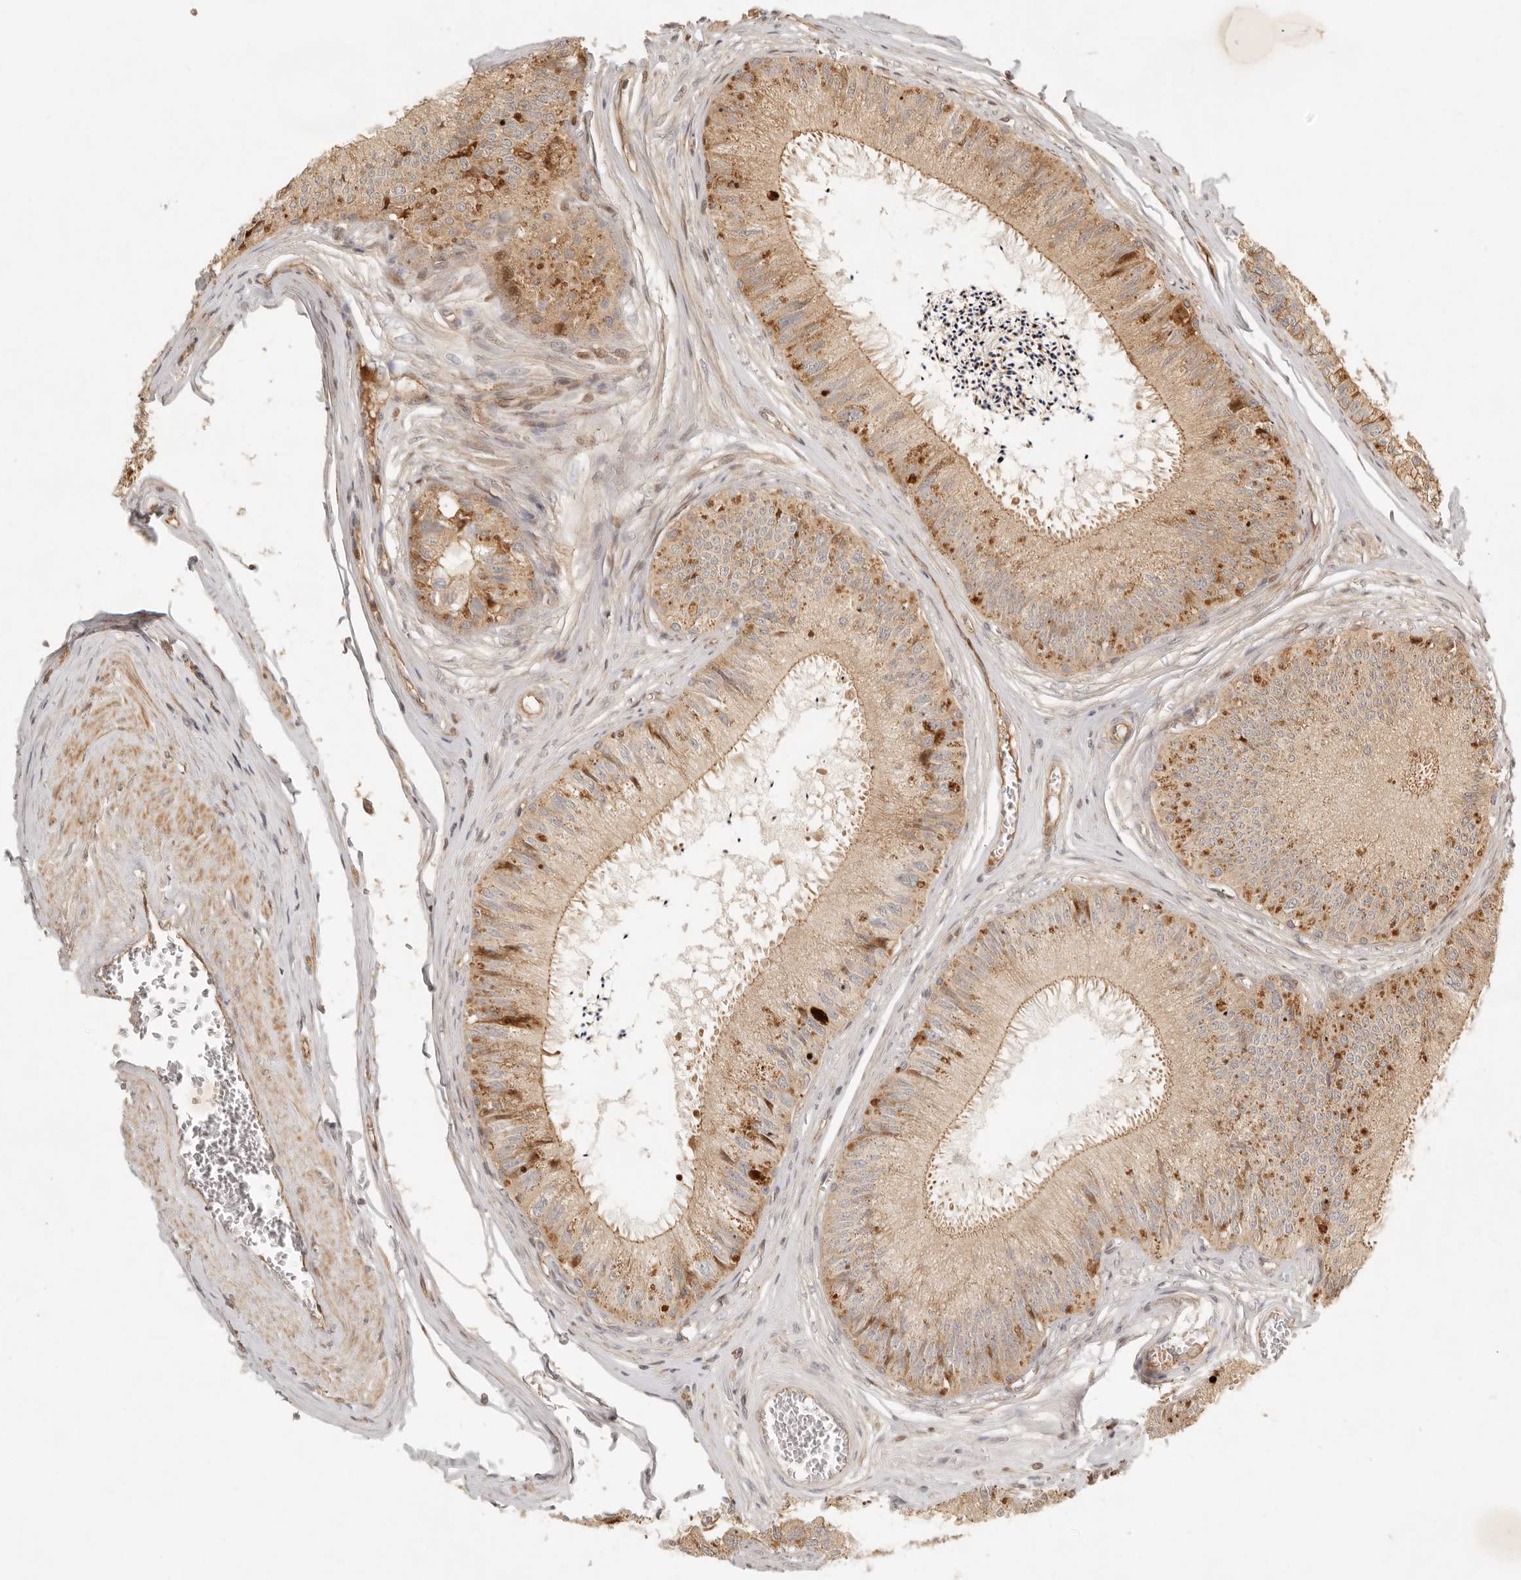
{"staining": {"intensity": "moderate", "quantity": ">75%", "location": "cytoplasmic/membranous"}, "tissue": "epididymis", "cell_type": "Glandular cells", "image_type": "normal", "snomed": [{"axis": "morphology", "description": "Normal tissue, NOS"}, {"axis": "topography", "description": "Epididymis"}], "caption": "IHC micrograph of normal epididymis: human epididymis stained using immunohistochemistry displays medium levels of moderate protein expression localized specifically in the cytoplasmic/membranous of glandular cells, appearing as a cytoplasmic/membranous brown color.", "gene": "KLHL38", "patient": {"sex": "male", "age": 79}}